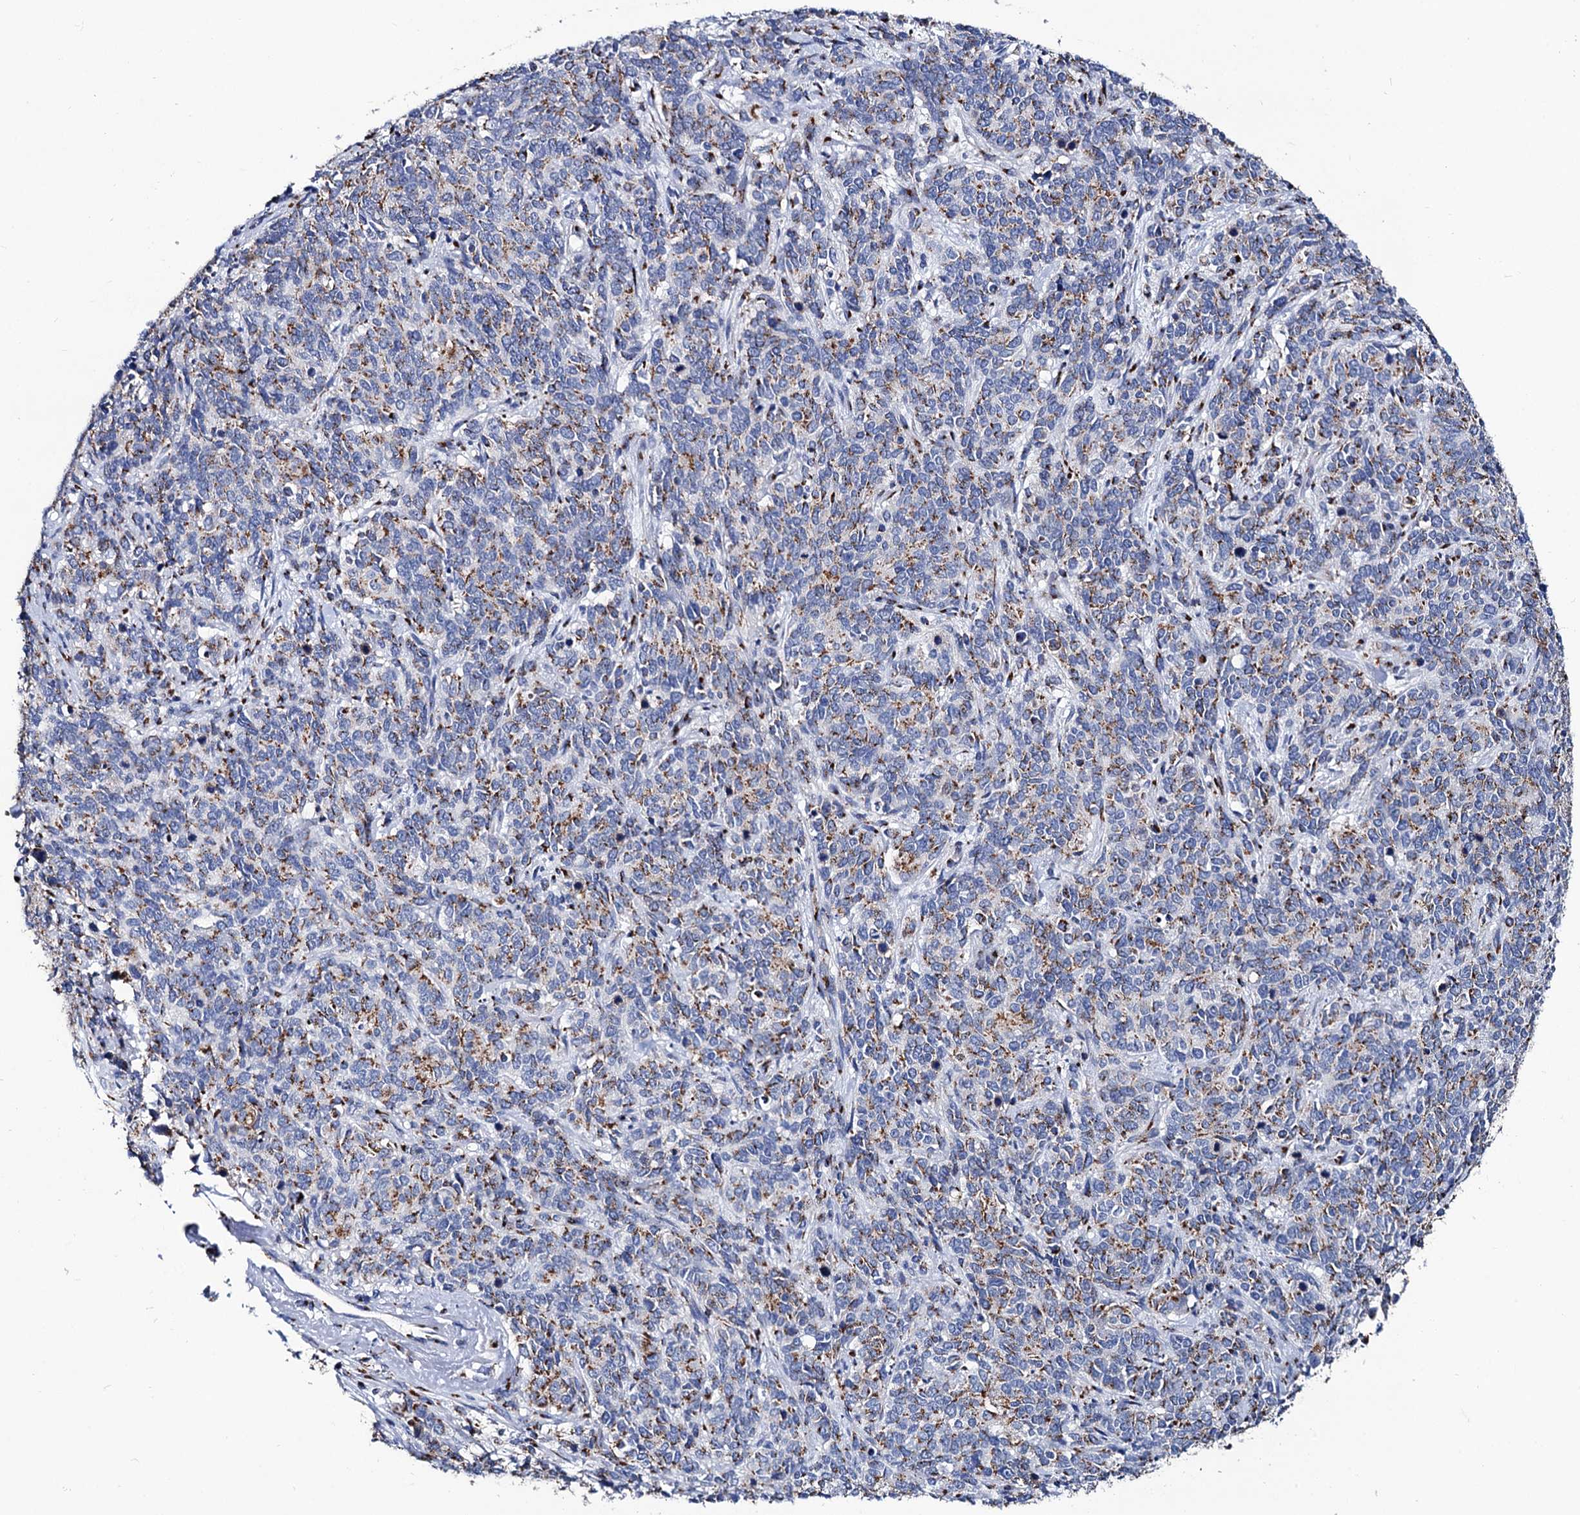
{"staining": {"intensity": "moderate", "quantity": "25%-75%", "location": "cytoplasmic/membranous"}, "tissue": "cervical cancer", "cell_type": "Tumor cells", "image_type": "cancer", "snomed": [{"axis": "morphology", "description": "Squamous cell carcinoma, NOS"}, {"axis": "topography", "description": "Cervix"}], "caption": "An image showing moderate cytoplasmic/membranous staining in about 25%-75% of tumor cells in cervical cancer (squamous cell carcinoma), as visualized by brown immunohistochemical staining.", "gene": "TM9SF3", "patient": {"sex": "female", "age": 60}}